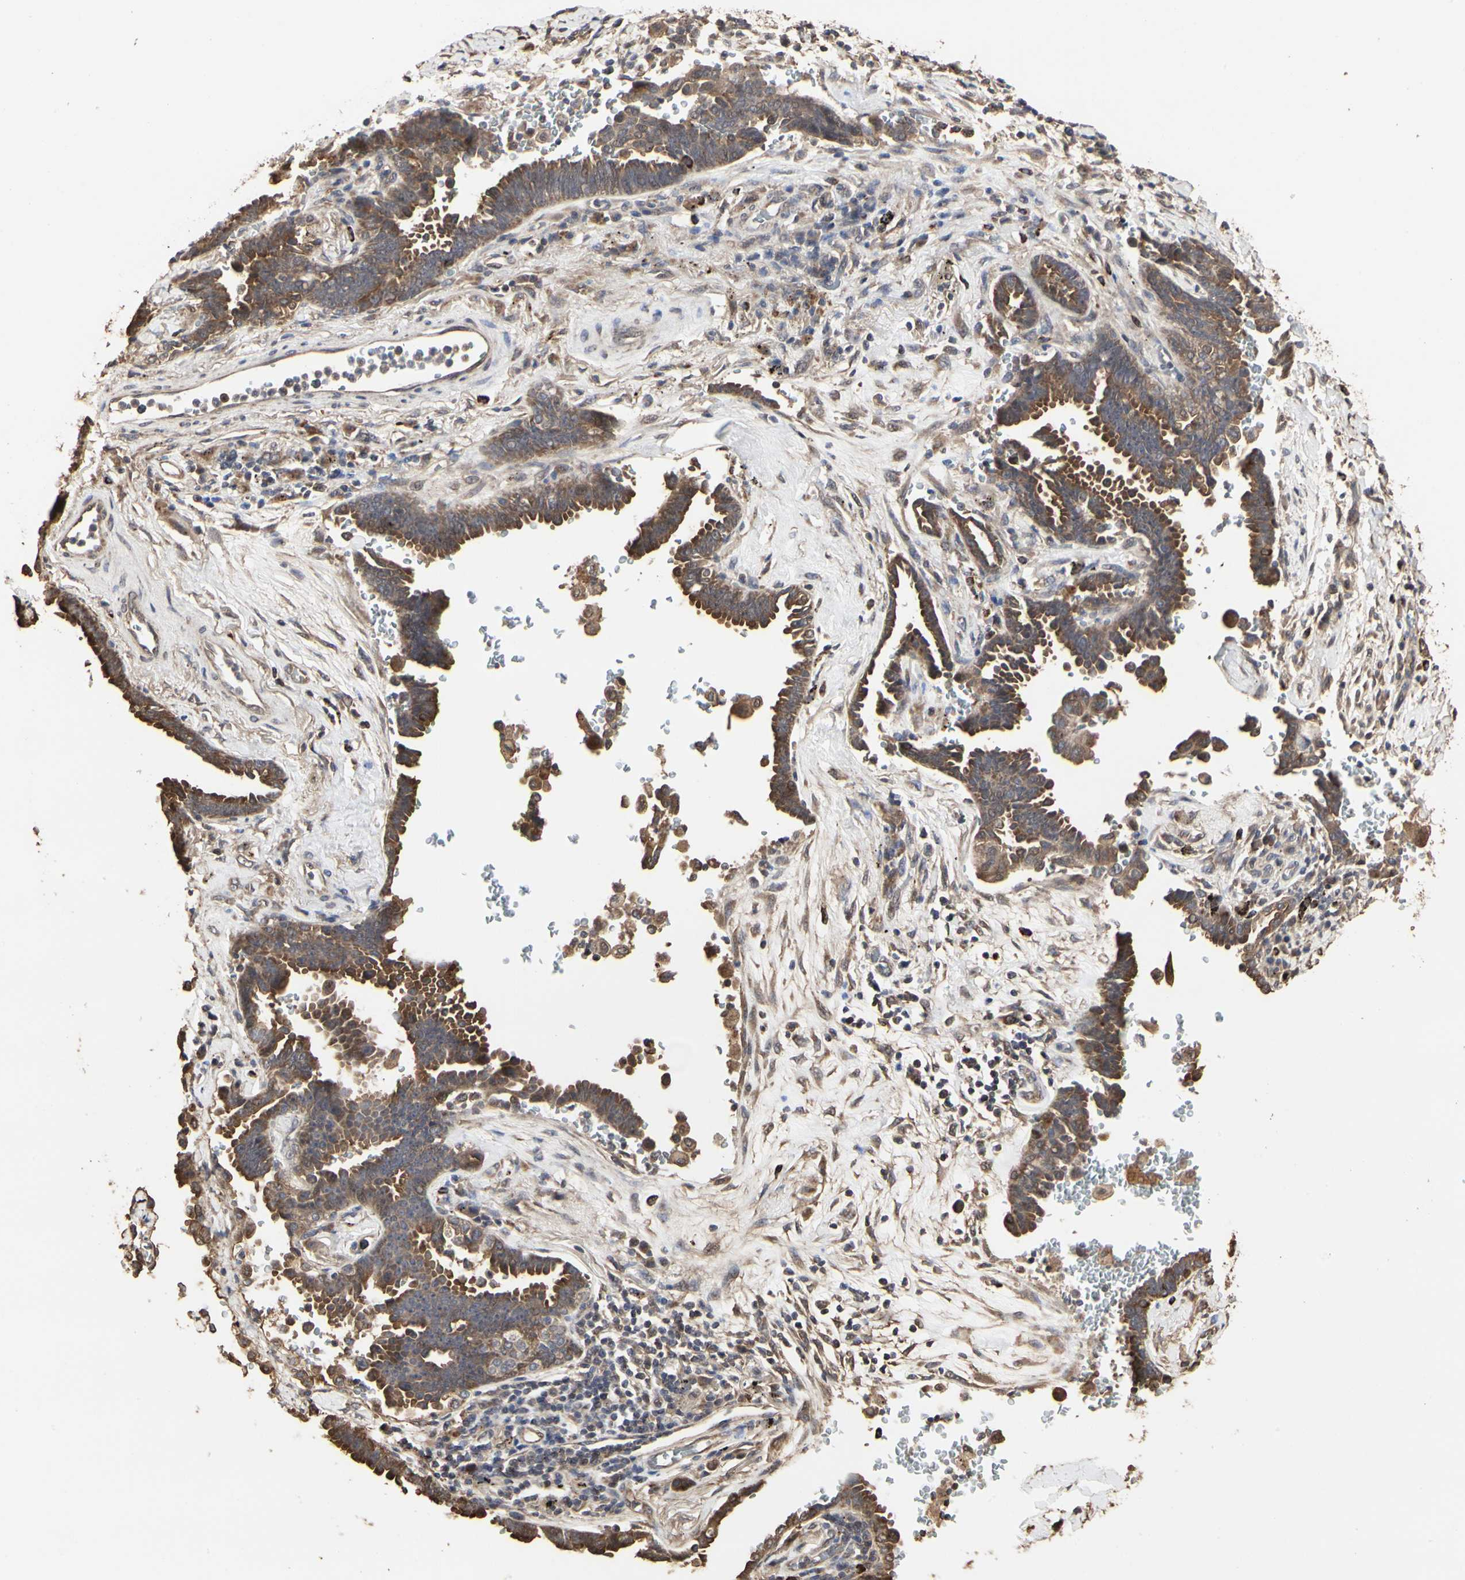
{"staining": {"intensity": "strong", "quantity": ">75%", "location": "cytoplasmic/membranous"}, "tissue": "lung cancer", "cell_type": "Tumor cells", "image_type": "cancer", "snomed": [{"axis": "morphology", "description": "Adenocarcinoma, NOS"}, {"axis": "topography", "description": "Lung"}], "caption": "Adenocarcinoma (lung) was stained to show a protein in brown. There is high levels of strong cytoplasmic/membranous staining in about >75% of tumor cells. (Brightfield microscopy of DAB IHC at high magnification).", "gene": "TAOK1", "patient": {"sex": "female", "age": 64}}